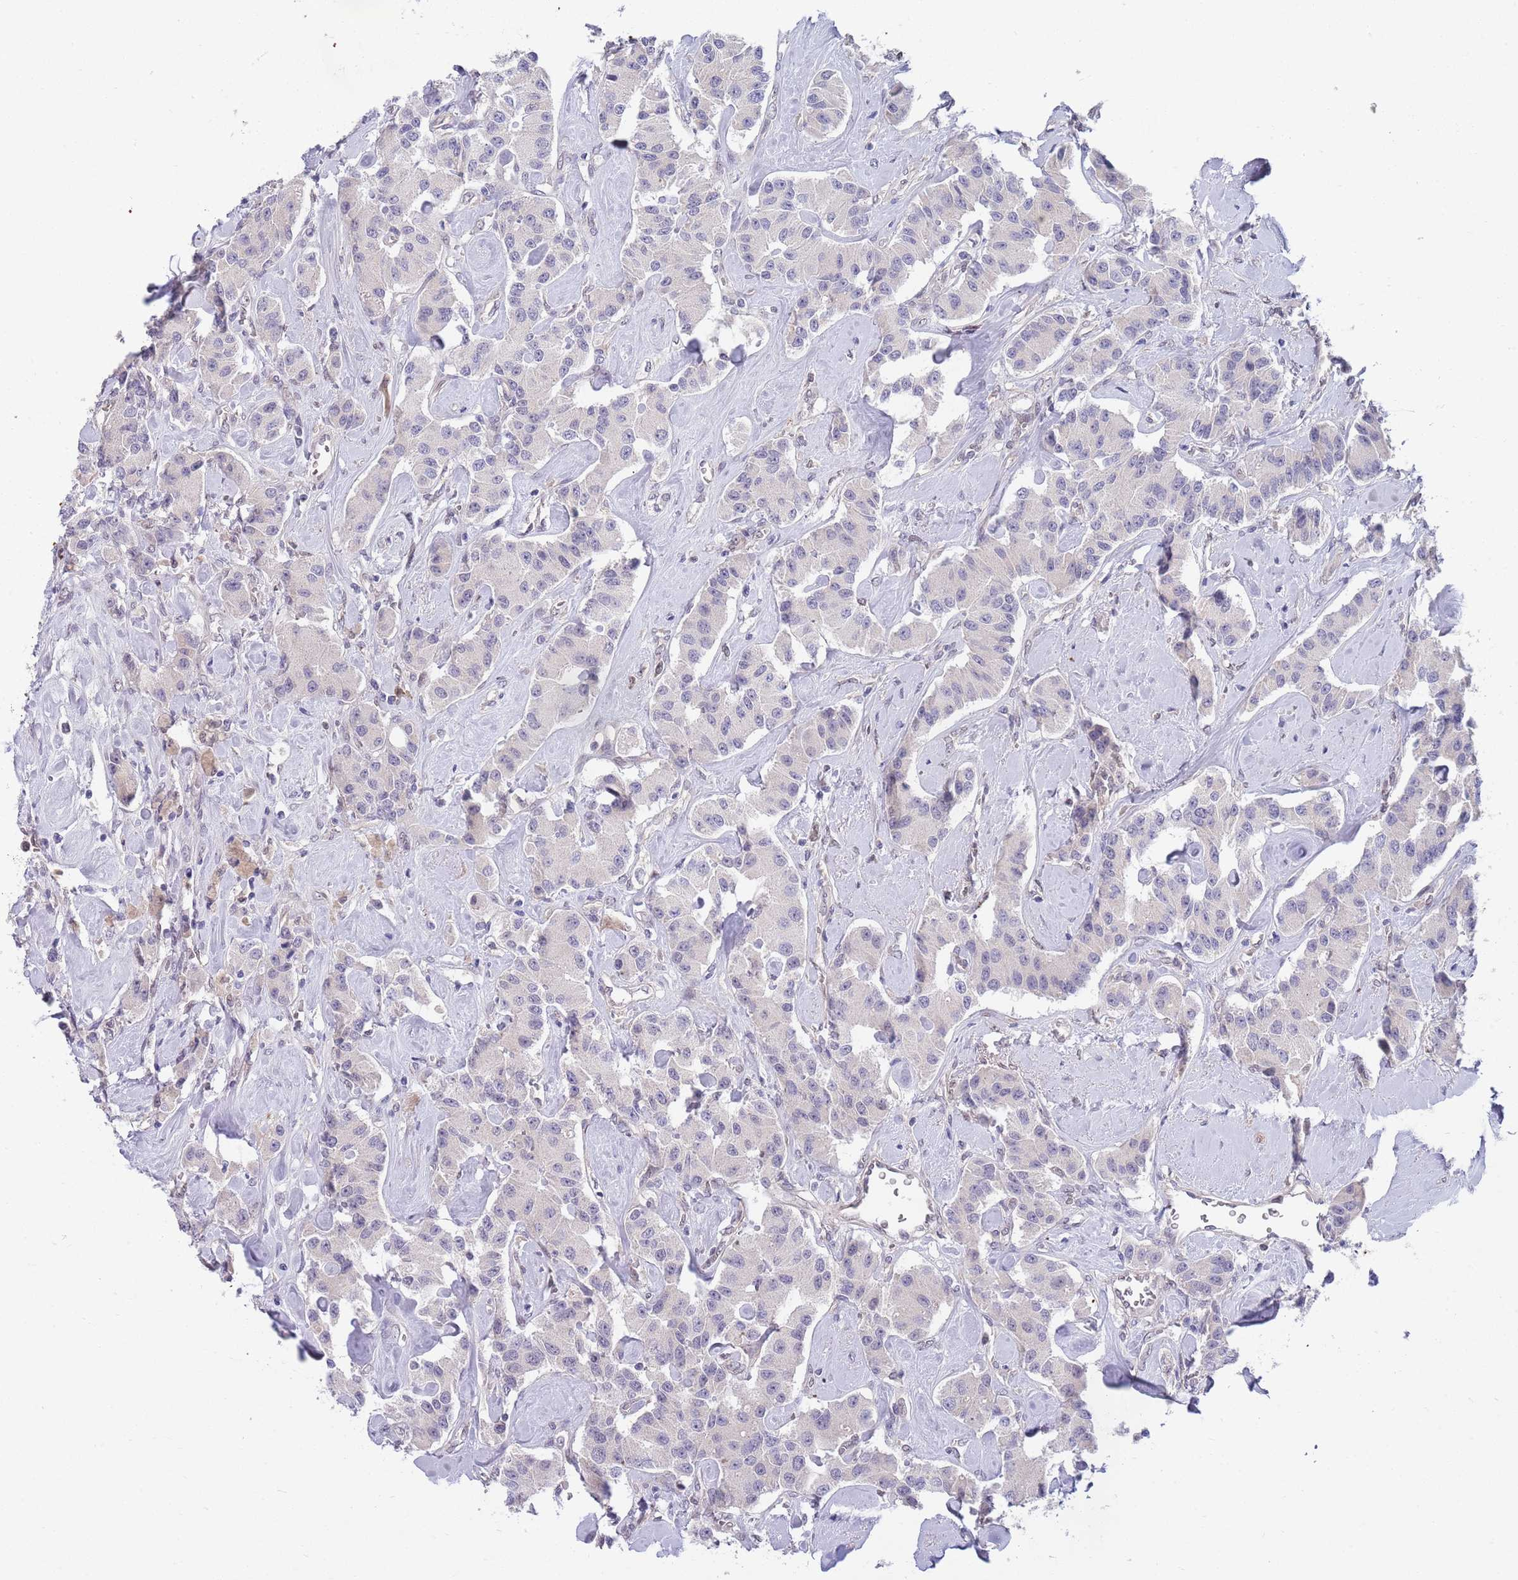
{"staining": {"intensity": "negative", "quantity": "none", "location": "none"}, "tissue": "carcinoid", "cell_type": "Tumor cells", "image_type": "cancer", "snomed": [{"axis": "morphology", "description": "Carcinoid, malignant, NOS"}, {"axis": "topography", "description": "Pancreas"}], "caption": "Immunohistochemistry photomicrograph of human carcinoid stained for a protein (brown), which displays no expression in tumor cells. Brightfield microscopy of IHC stained with DAB (brown) and hematoxylin (blue), captured at high magnification.", "gene": "NLRP6", "patient": {"sex": "male", "age": 41}}